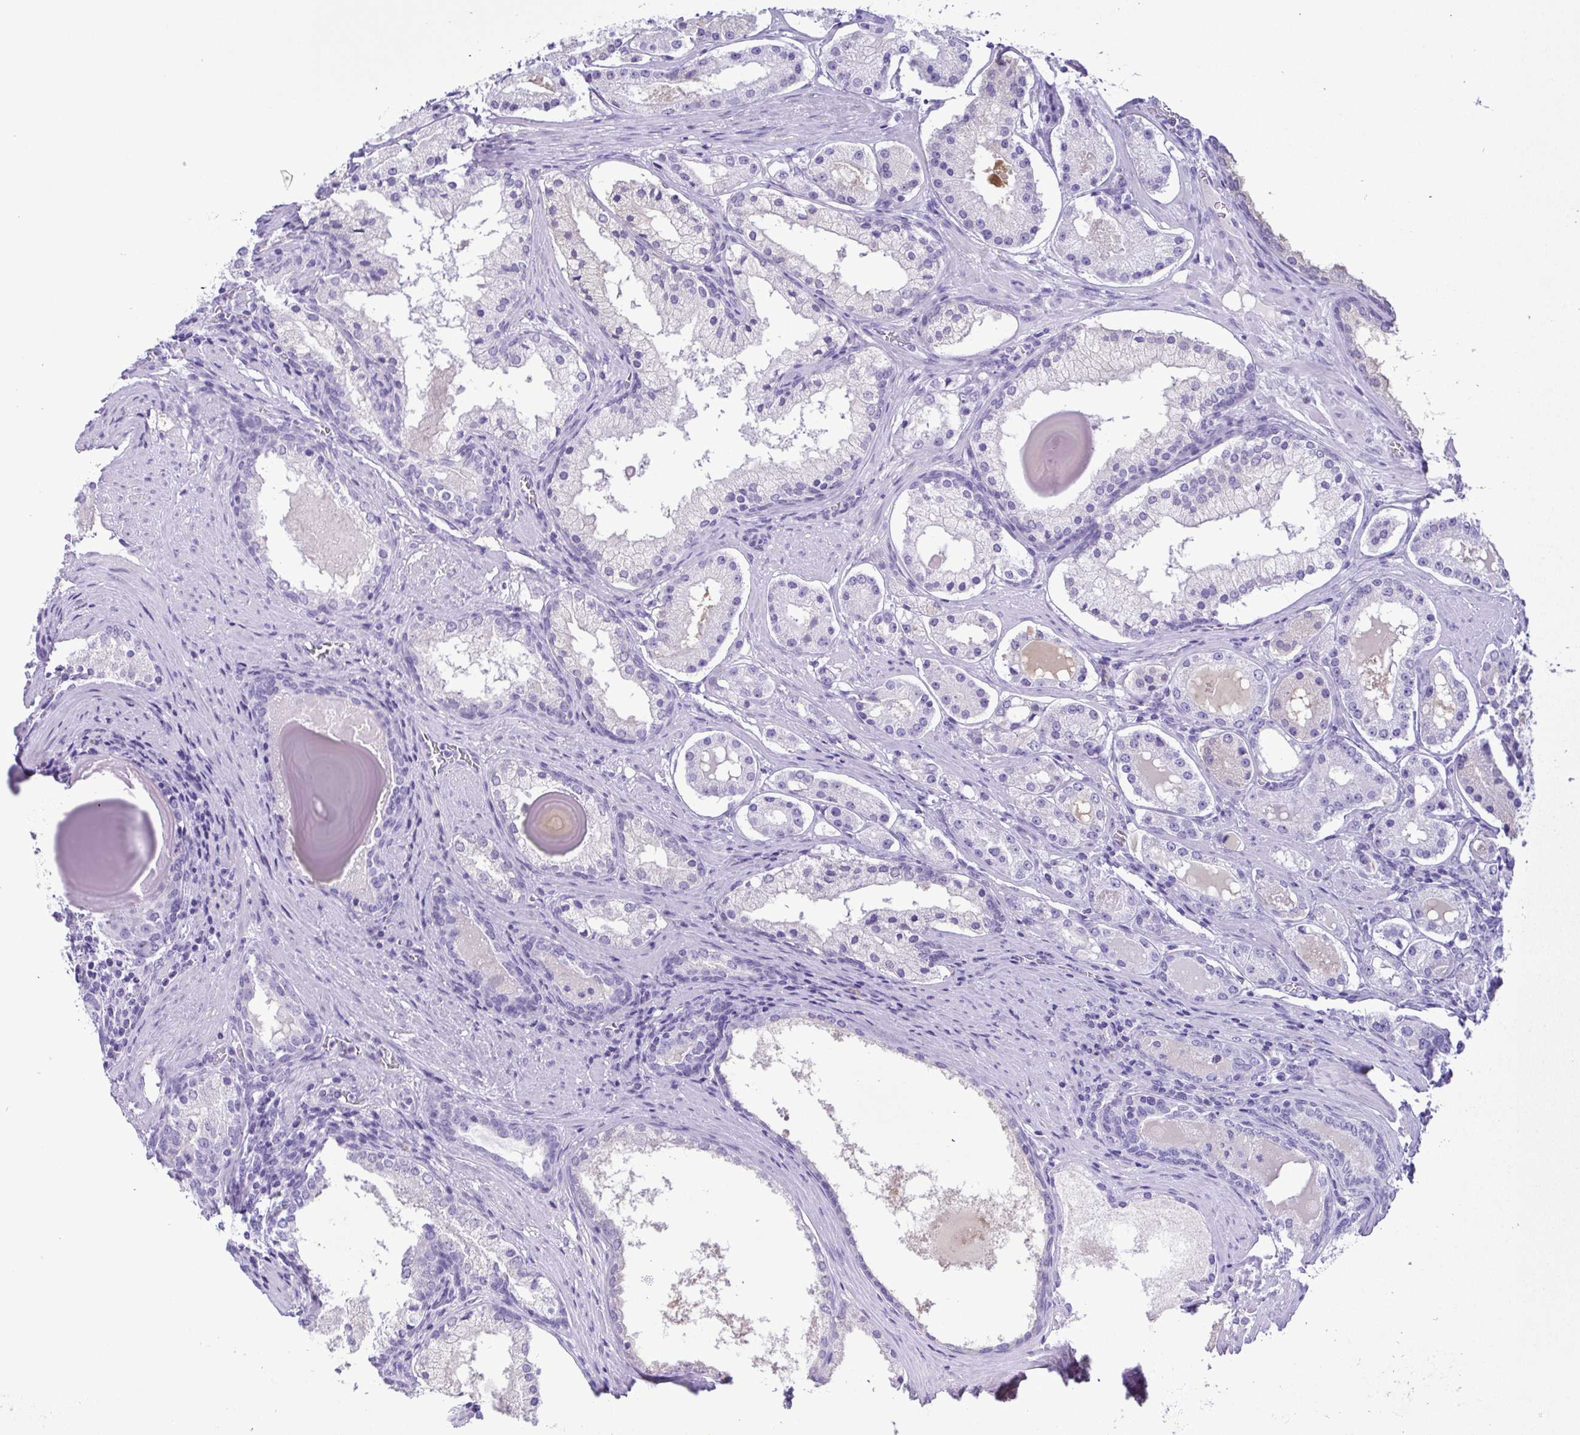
{"staining": {"intensity": "negative", "quantity": "none", "location": "none"}, "tissue": "prostate cancer", "cell_type": "Tumor cells", "image_type": "cancer", "snomed": [{"axis": "morphology", "description": "Adenocarcinoma, Low grade"}, {"axis": "topography", "description": "Prostate"}], "caption": "Protein analysis of prostate cancer (low-grade adenocarcinoma) shows no significant expression in tumor cells.", "gene": "OVGP1", "patient": {"sex": "male", "age": 57}}